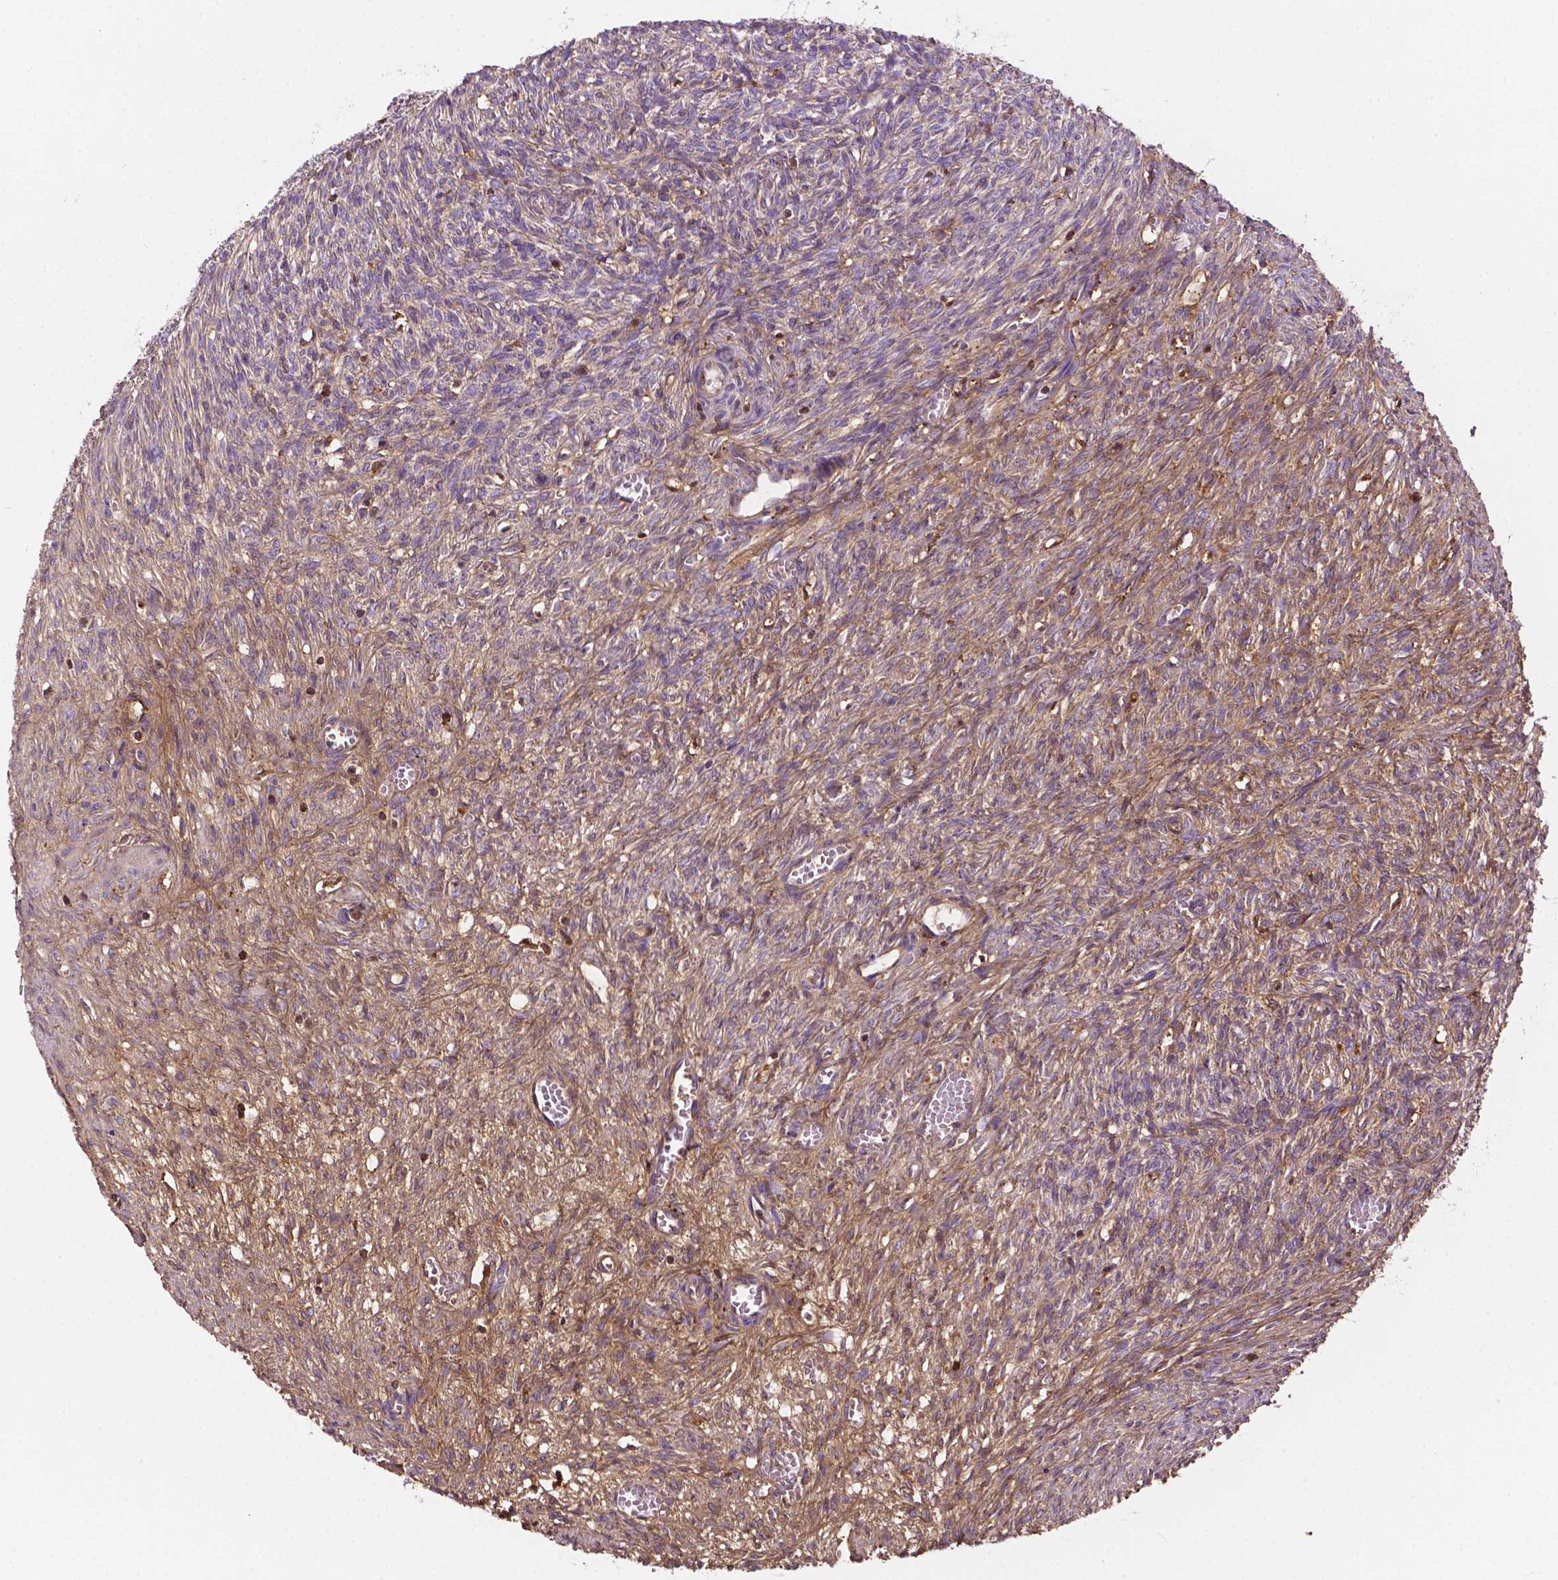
{"staining": {"intensity": "moderate", "quantity": "25%-75%", "location": "cytoplasmic/membranous"}, "tissue": "ovary", "cell_type": "Ovarian stroma cells", "image_type": "normal", "snomed": [{"axis": "morphology", "description": "Normal tissue, NOS"}, {"axis": "topography", "description": "Ovary"}], "caption": "Immunohistochemistry (IHC) (DAB) staining of unremarkable ovary reveals moderate cytoplasmic/membranous protein staining in about 25%-75% of ovarian stroma cells.", "gene": "DCN", "patient": {"sex": "female", "age": 46}}